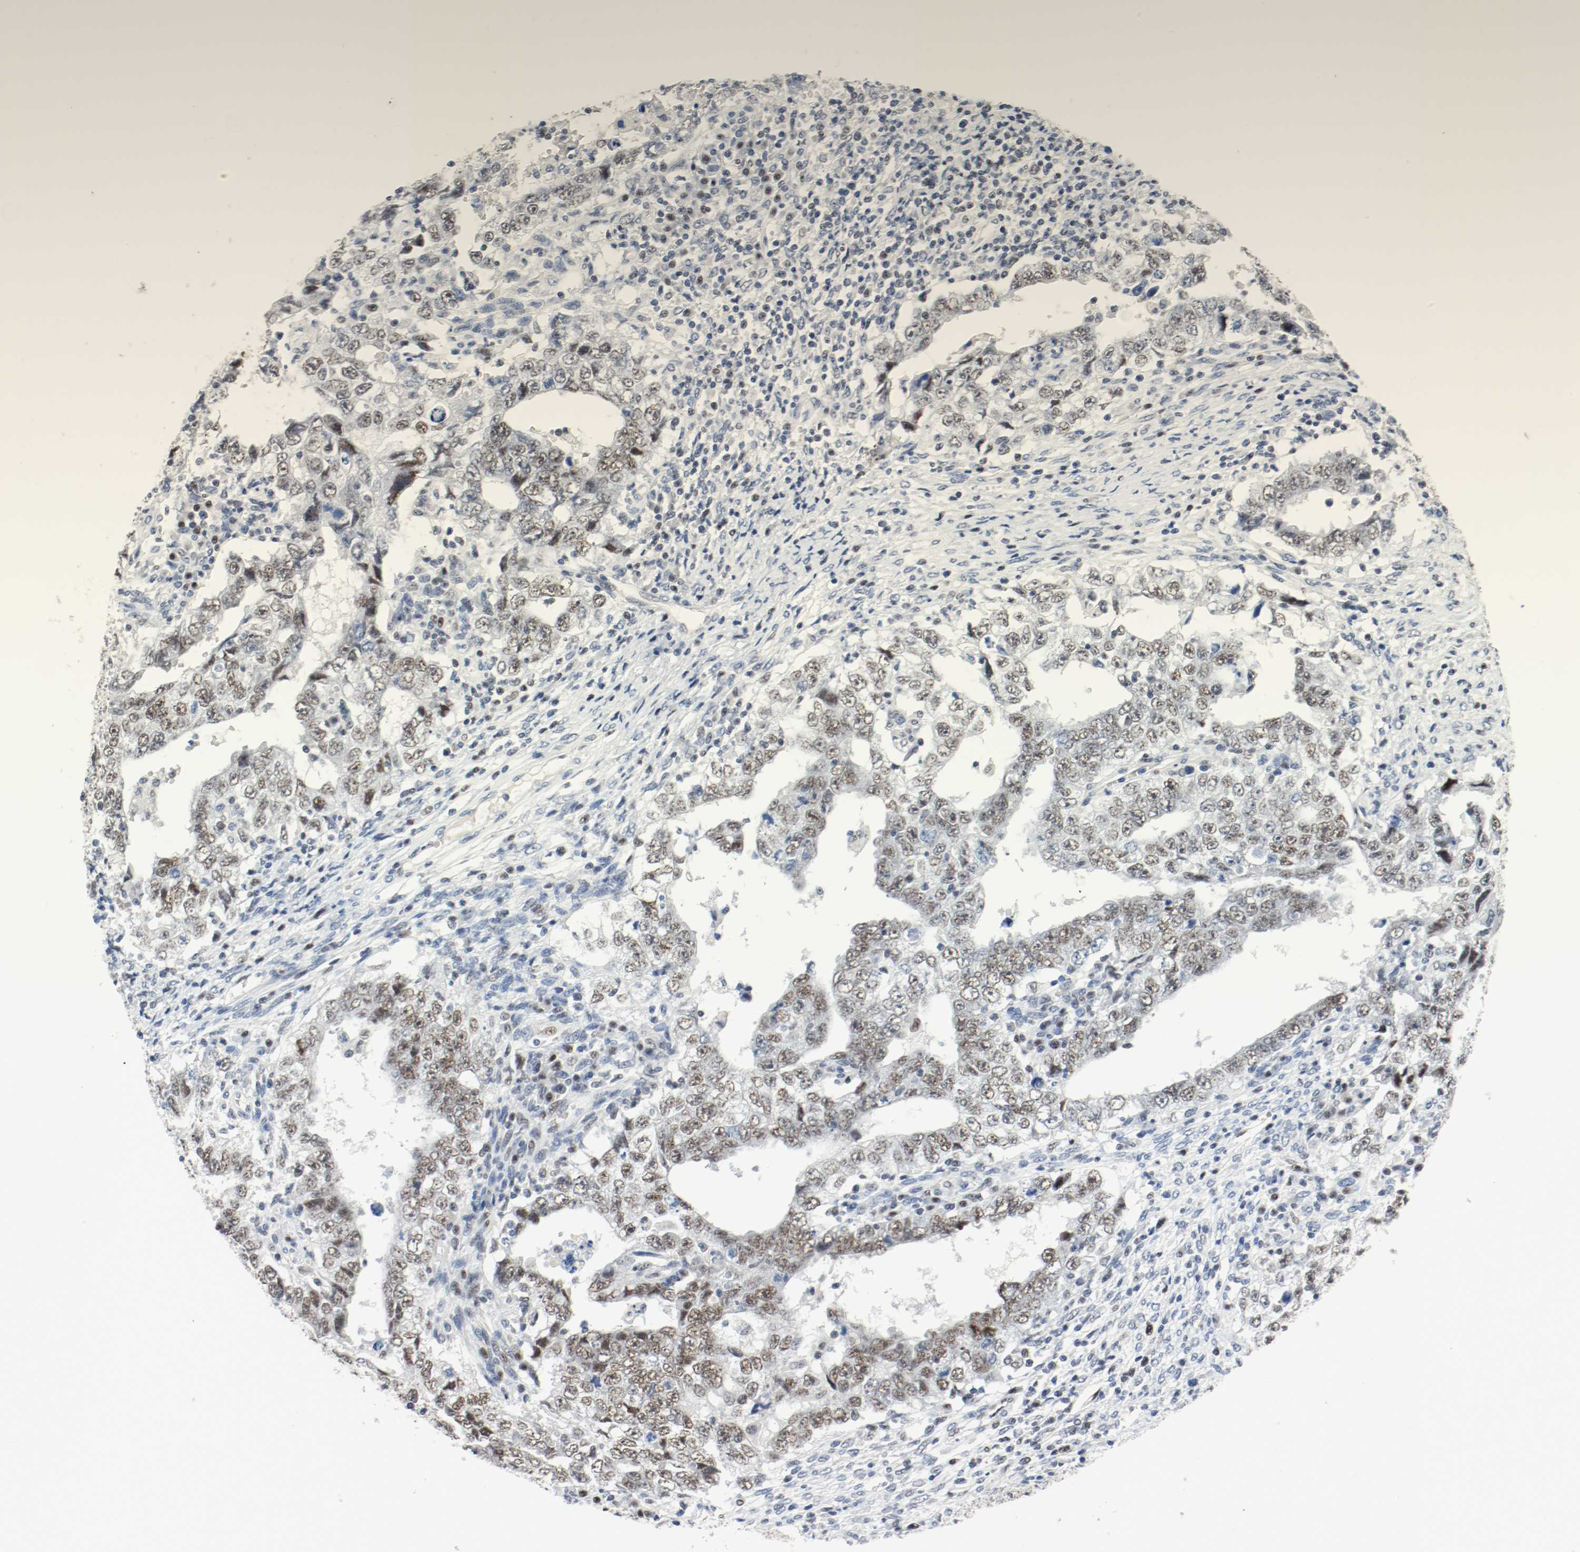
{"staining": {"intensity": "moderate", "quantity": "25%-75%", "location": "nuclear"}, "tissue": "testis cancer", "cell_type": "Tumor cells", "image_type": "cancer", "snomed": [{"axis": "morphology", "description": "Carcinoma, Embryonal, NOS"}, {"axis": "topography", "description": "Testis"}], "caption": "A brown stain highlights moderate nuclear expression of a protein in human embryonal carcinoma (testis) tumor cells.", "gene": "ASH1L", "patient": {"sex": "male", "age": 26}}